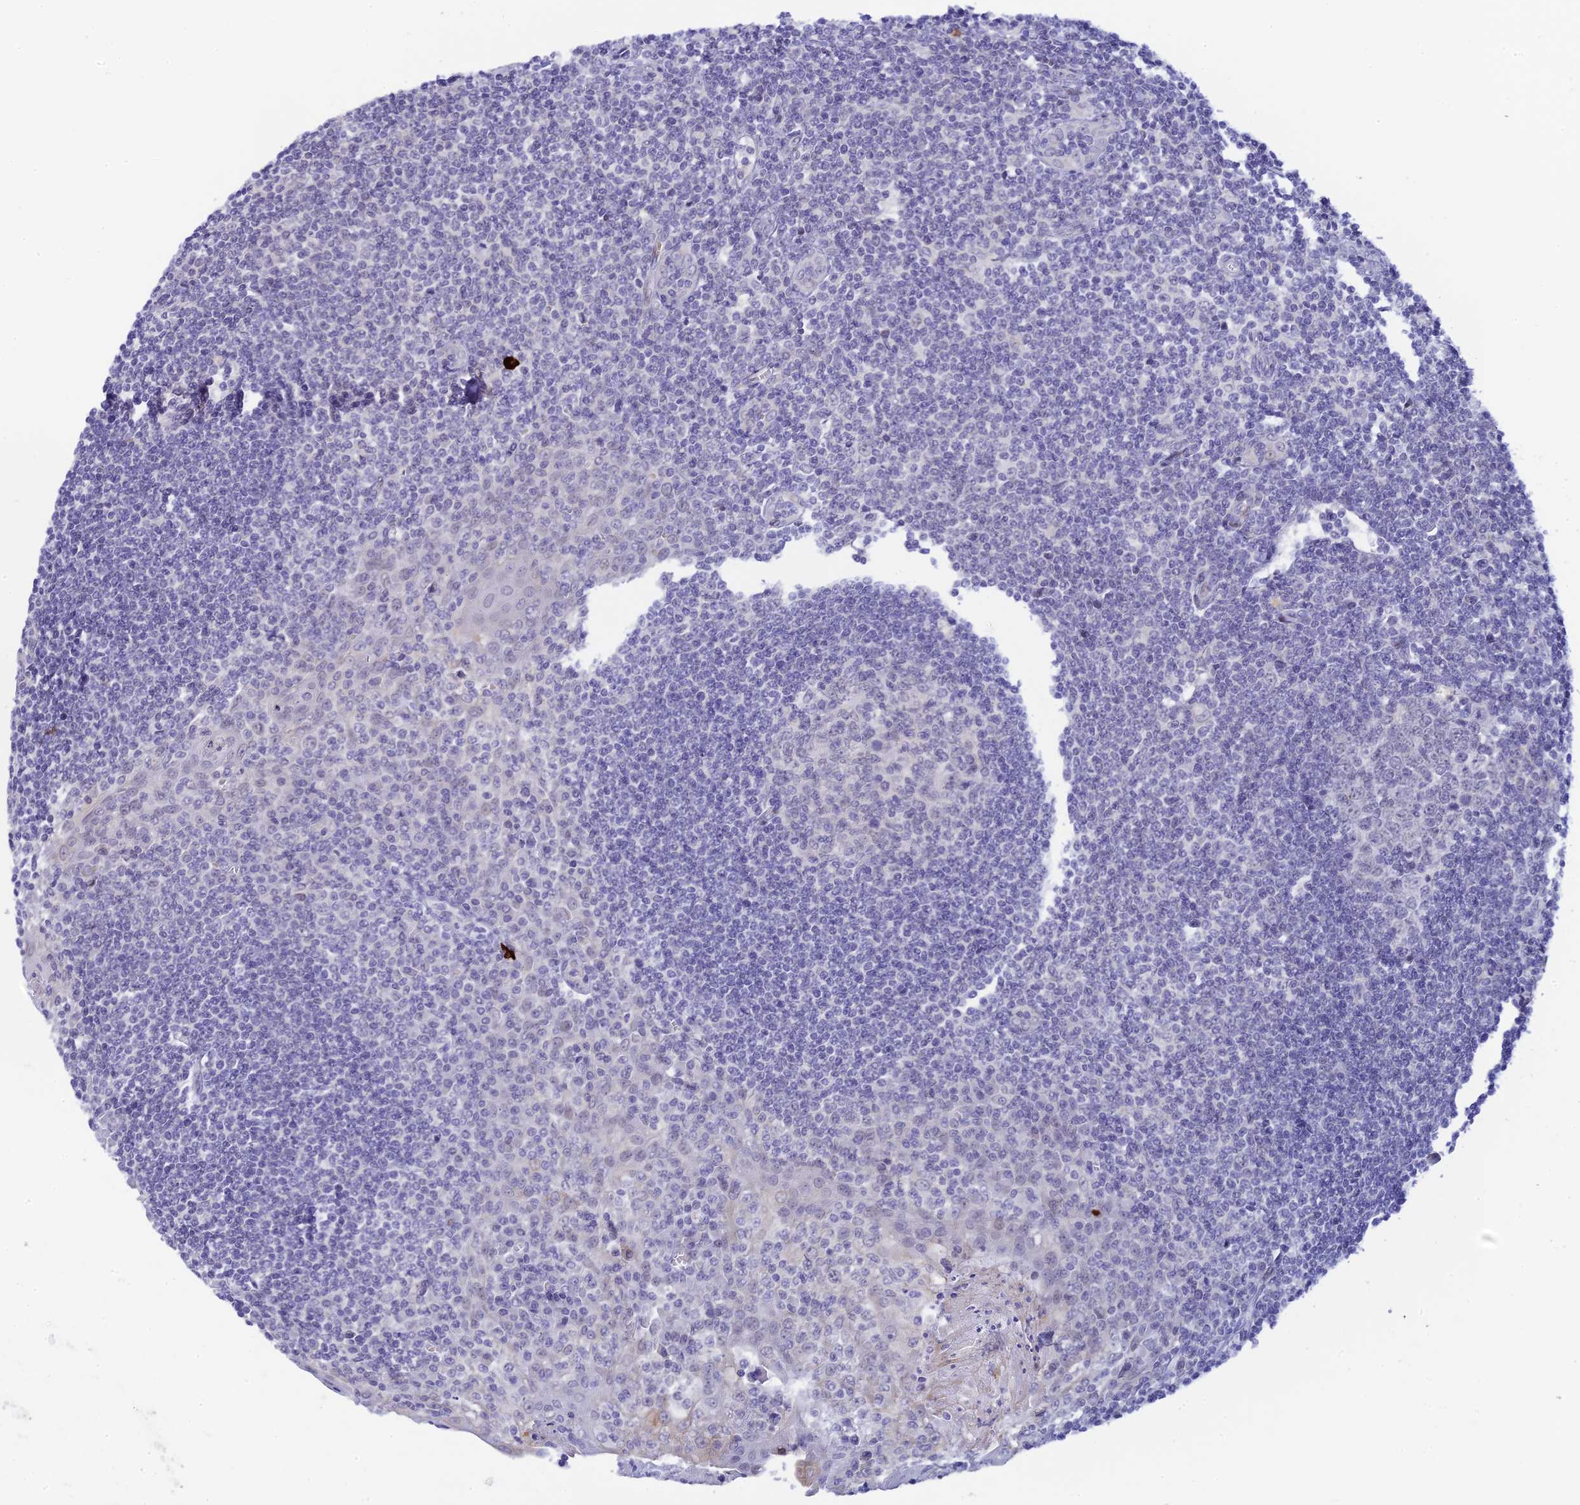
{"staining": {"intensity": "negative", "quantity": "none", "location": "none"}, "tissue": "tonsil", "cell_type": "Germinal center cells", "image_type": "normal", "snomed": [{"axis": "morphology", "description": "Normal tissue, NOS"}, {"axis": "topography", "description": "Tonsil"}], "caption": "This is a histopathology image of immunohistochemistry staining of benign tonsil, which shows no staining in germinal center cells.", "gene": "RASGEF1B", "patient": {"sex": "male", "age": 27}}